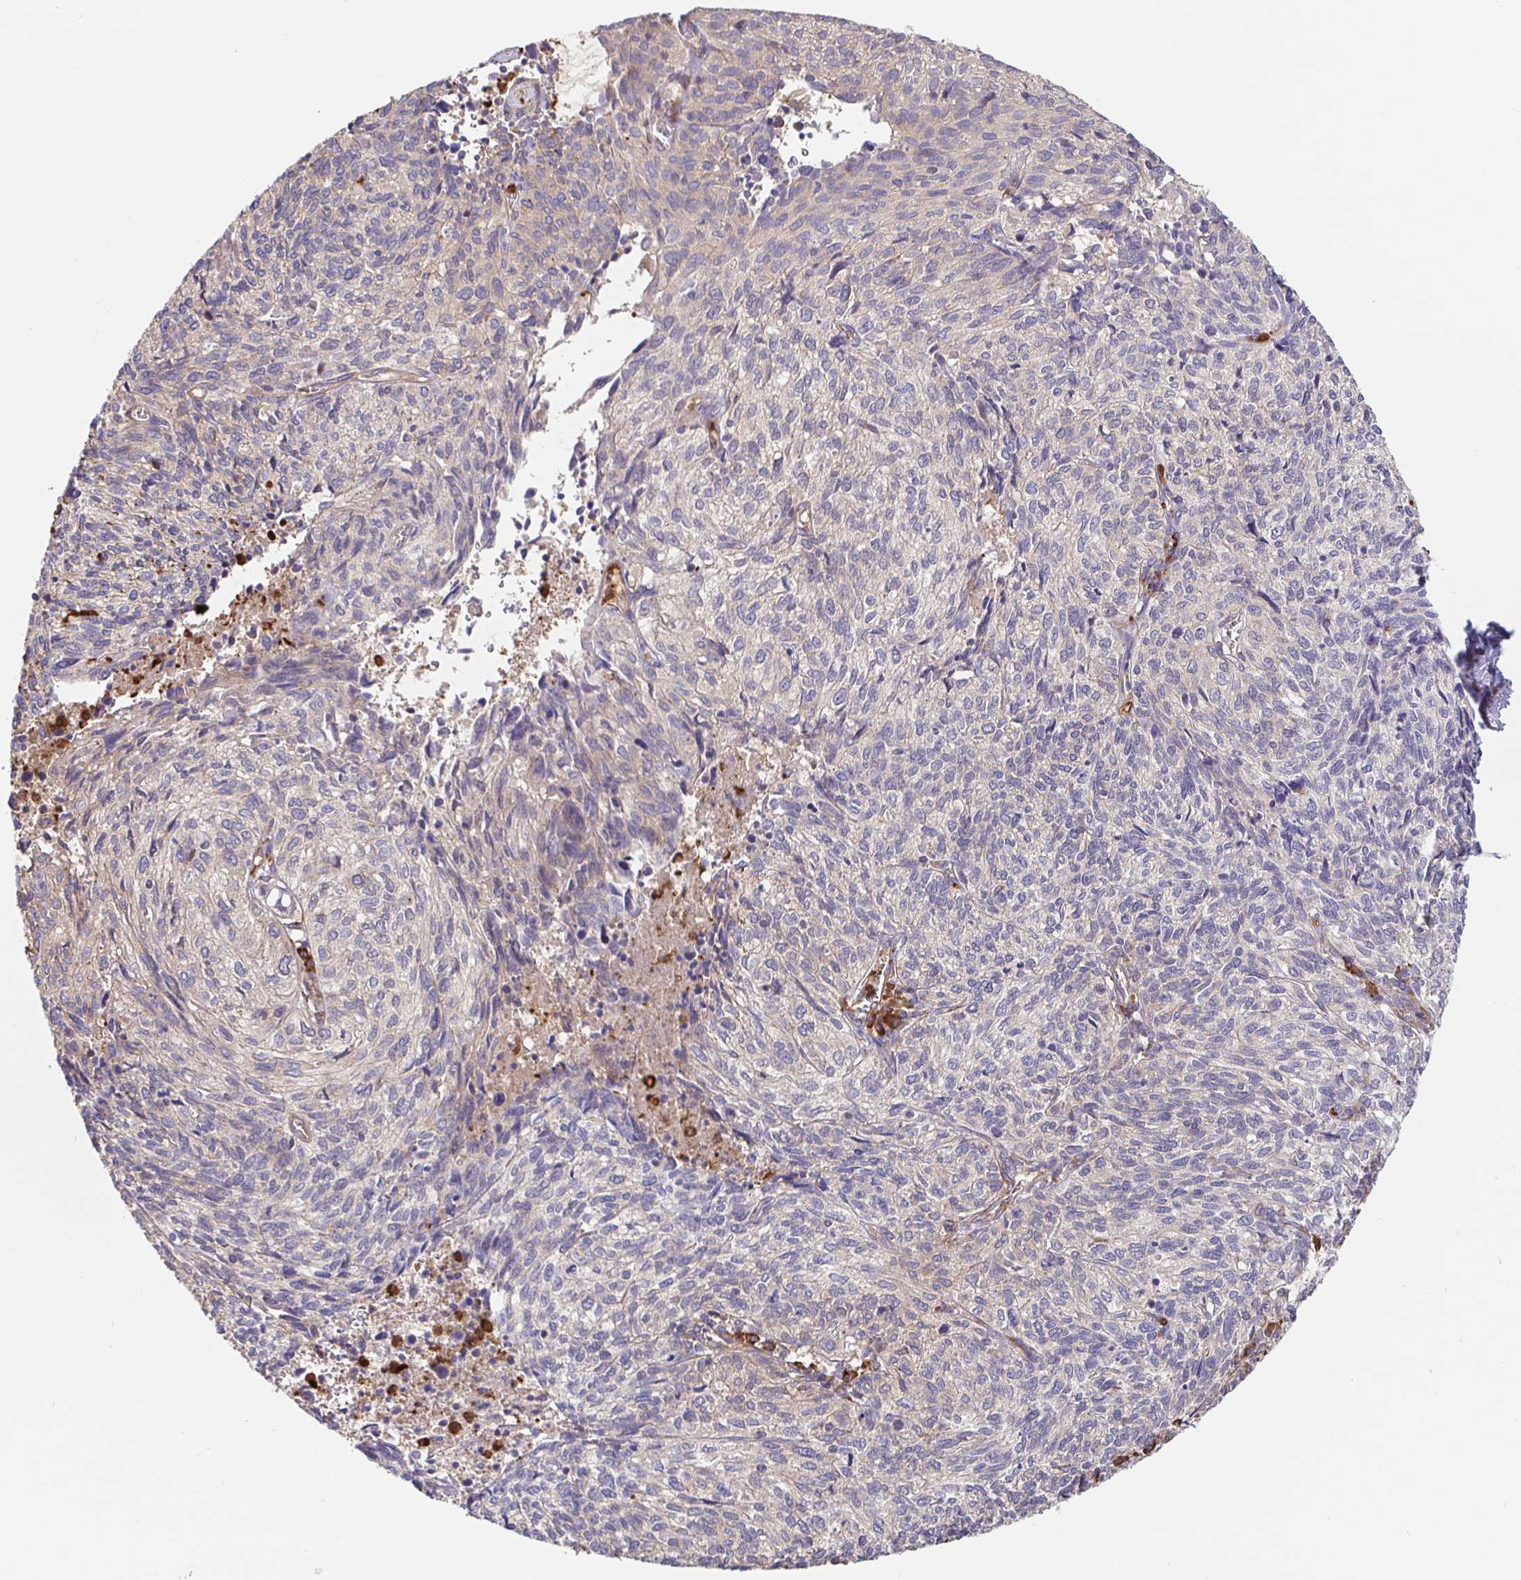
{"staining": {"intensity": "negative", "quantity": "none", "location": "none"}, "tissue": "cervical cancer", "cell_type": "Tumor cells", "image_type": "cancer", "snomed": [{"axis": "morphology", "description": "Squamous cell carcinoma, NOS"}, {"axis": "topography", "description": "Cervix"}], "caption": "A histopathology image of human cervical cancer (squamous cell carcinoma) is negative for staining in tumor cells. (Brightfield microscopy of DAB IHC at high magnification).", "gene": "PDPK1", "patient": {"sex": "female", "age": 45}}